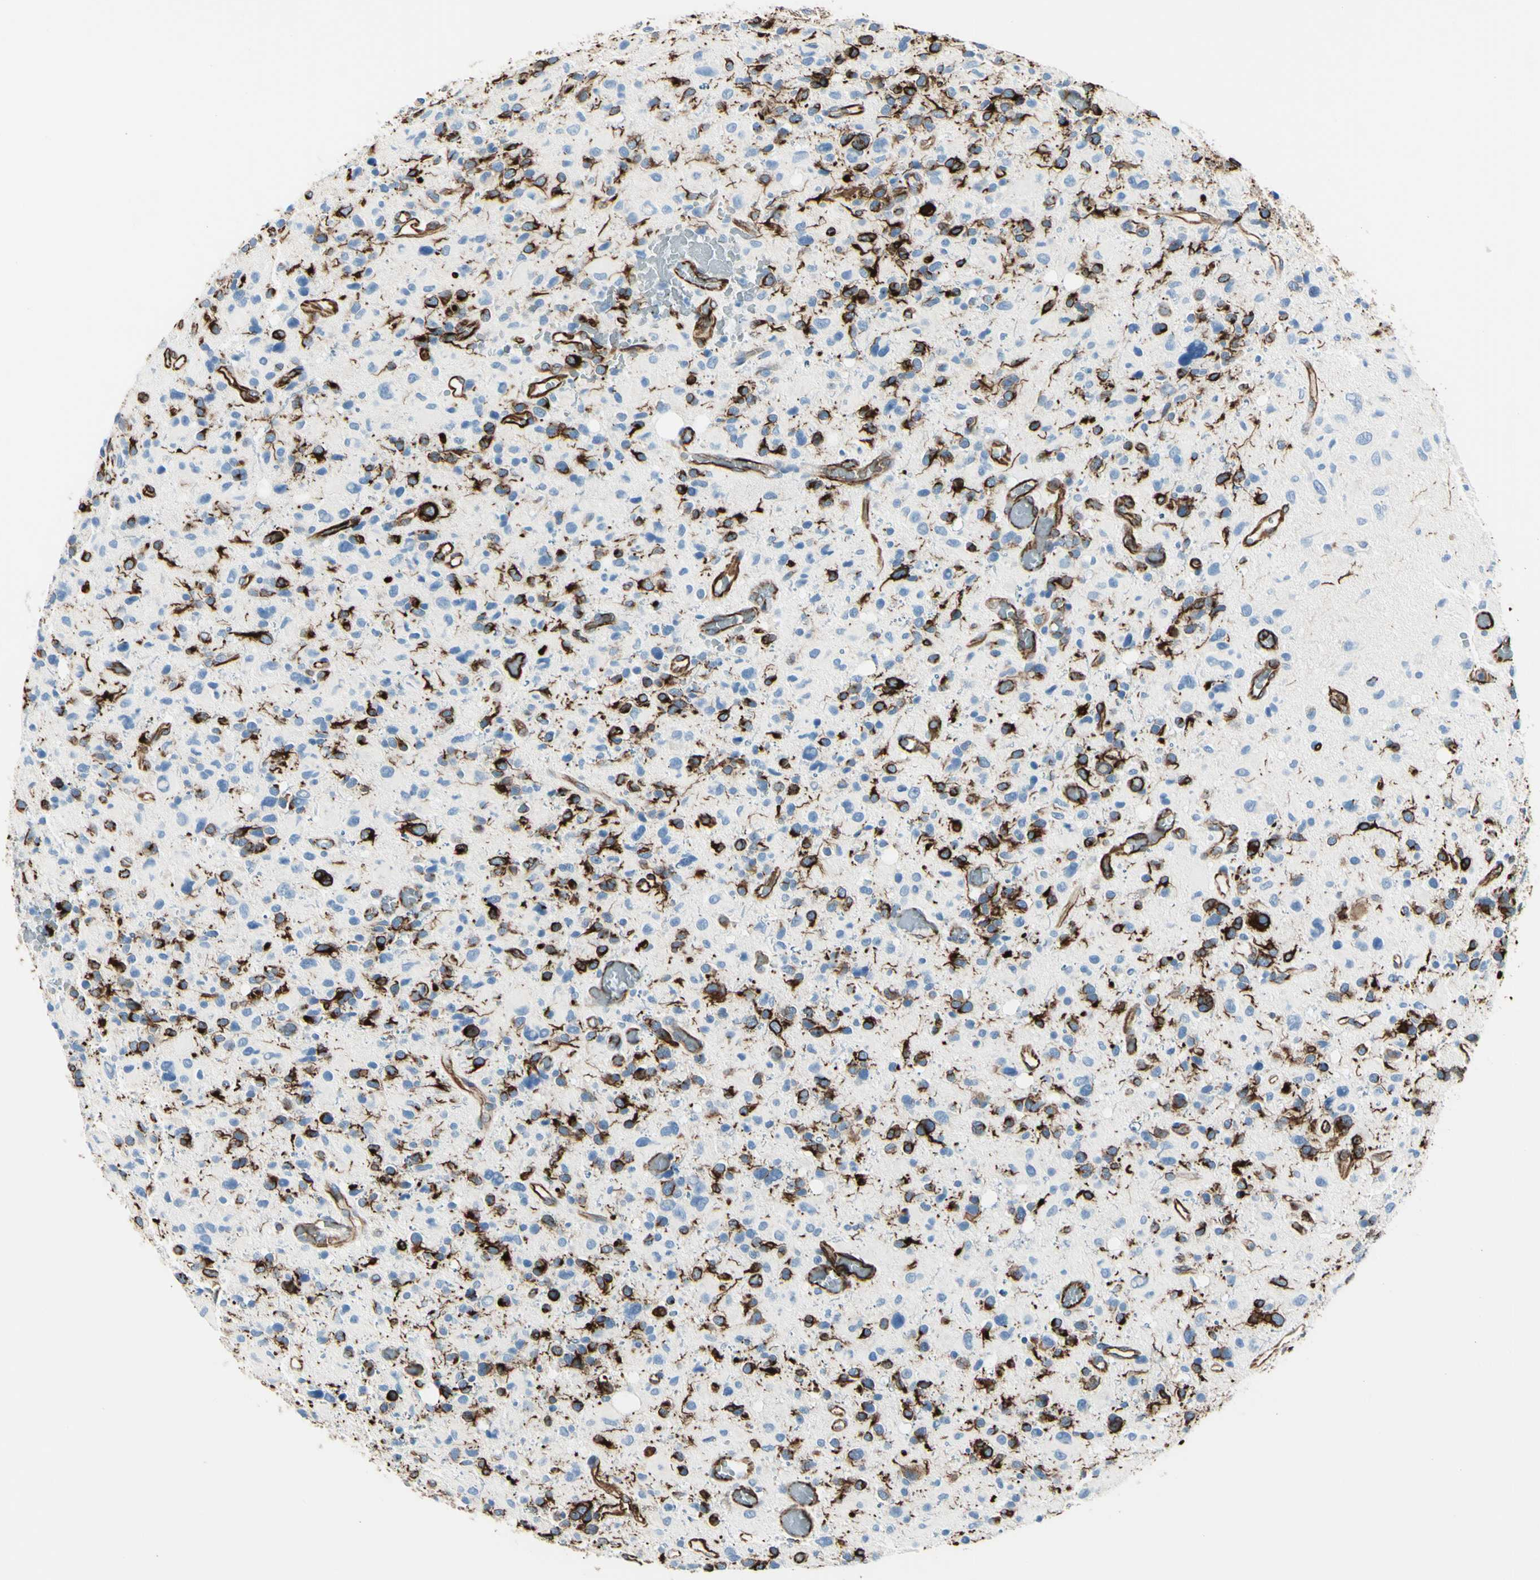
{"staining": {"intensity": "strong", "quantity": "<25%", "location": "cytoplasmic/membranous"}, "tissue": "glioma", "cell_type": "Tumor cells", "image_type": "cancer", "snomed": [{"axis": "morphology", "description": "Glioma, malignant, High grade"}, {"axis": "topography", "description": "Brain"}], "caption": "Brown immunohistochemical staining in malignant glioma (high-grade) displays strong cytoplasmic/membranous positivity in approximately <25% of tumor cells.", "gene": "PTH2R", "patient": {"sex": "male", "age": 48}}